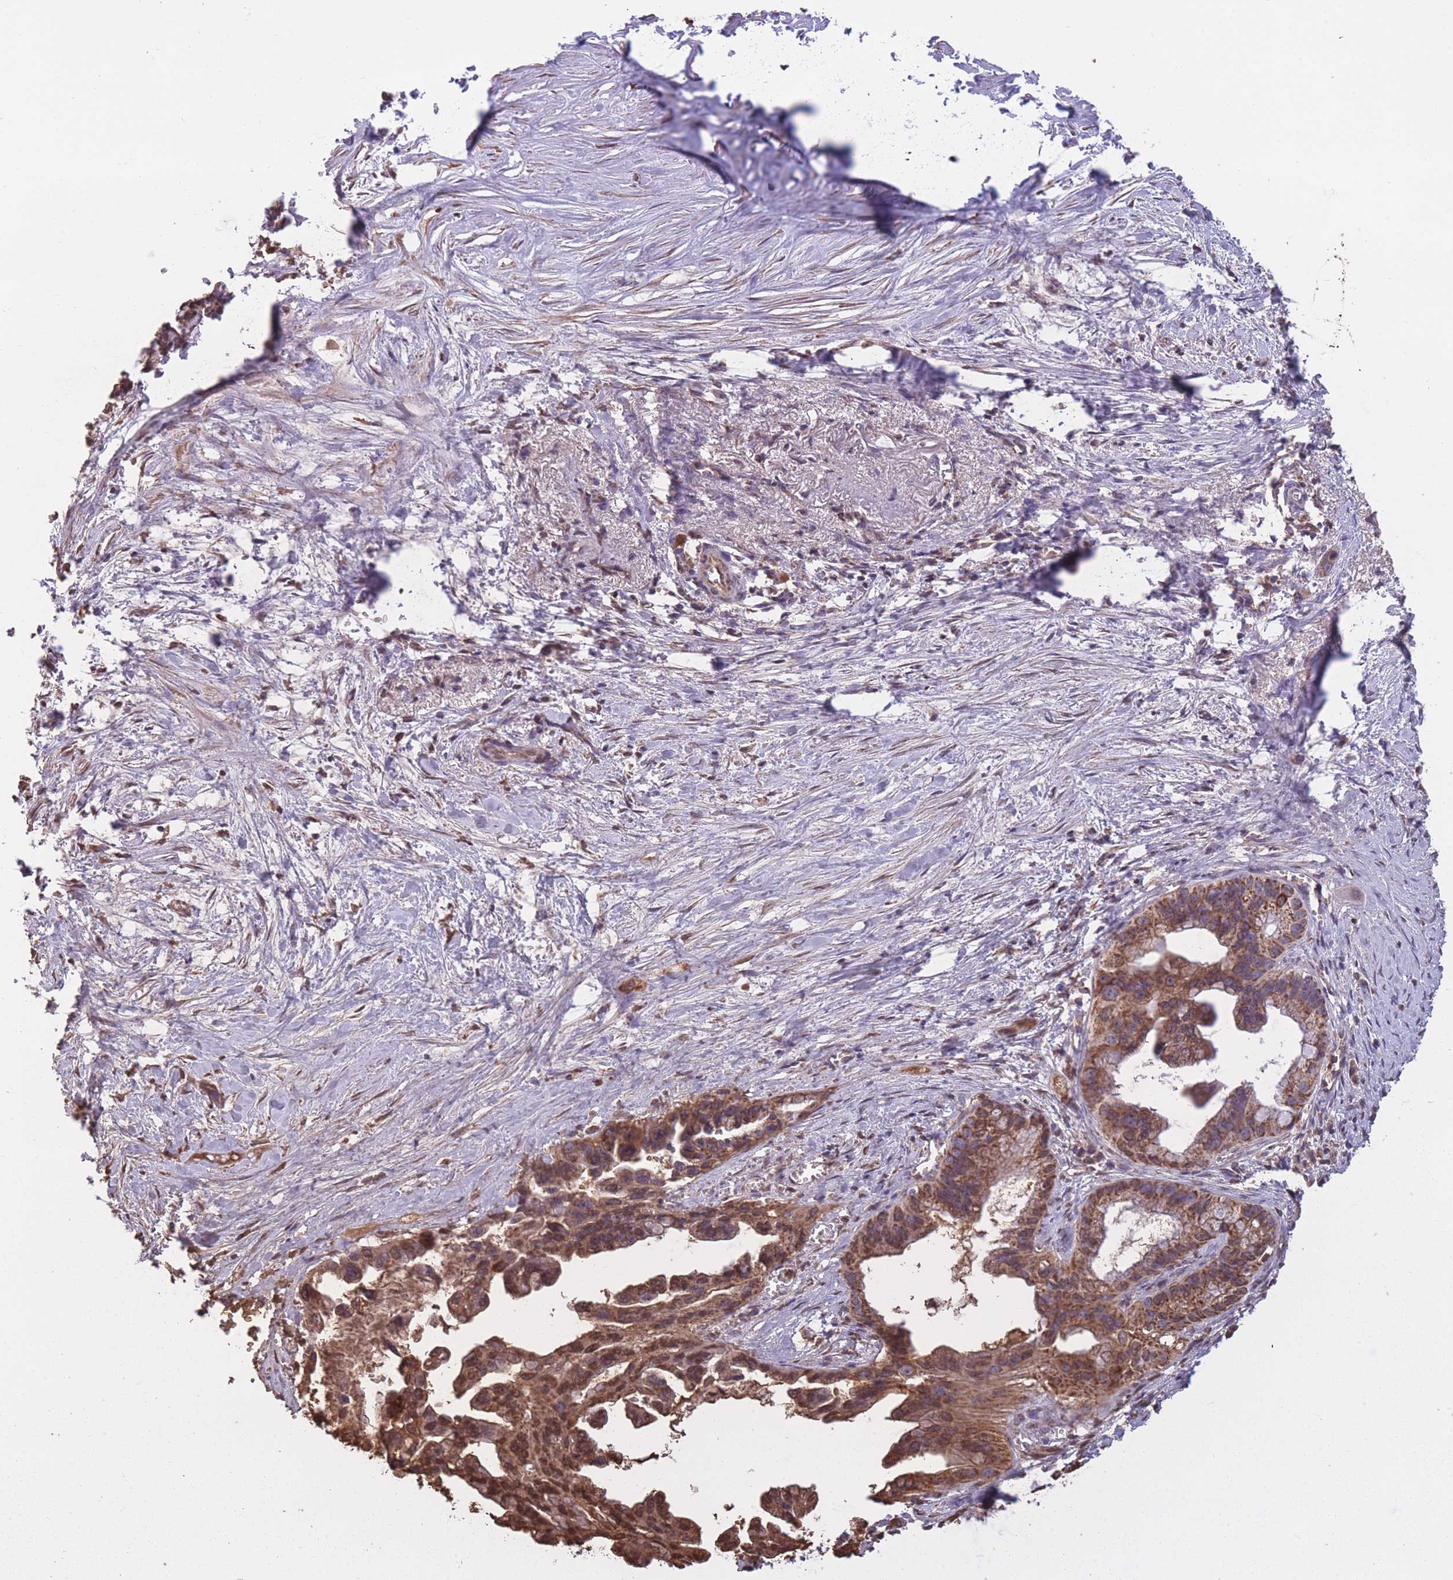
{"staining": {"intensity": "moderate", "quantity": ">75%", "location": "cytoplasmic/membranous"}, "tissue": "pancreatic cancer", "cell_type": "Tumor cells", "image_type": "cancer", "snomed": [{"axis": "morphology", "description": "Adenocarcinoma, NOS"}, {"axis": "topography", "description": "Pancreas"}], "caption": "IHC of human adenocarcinoma (pancreatic) reveals medium levels of moderate cytoplasmic/membranous staining in about >75% of tumor cells. Immunohistochemistry stains the protein of interest in brown and the nuclei are stained blue.", "gene": "KAT2A", "patient": {"sex": "male", "age": 61}}